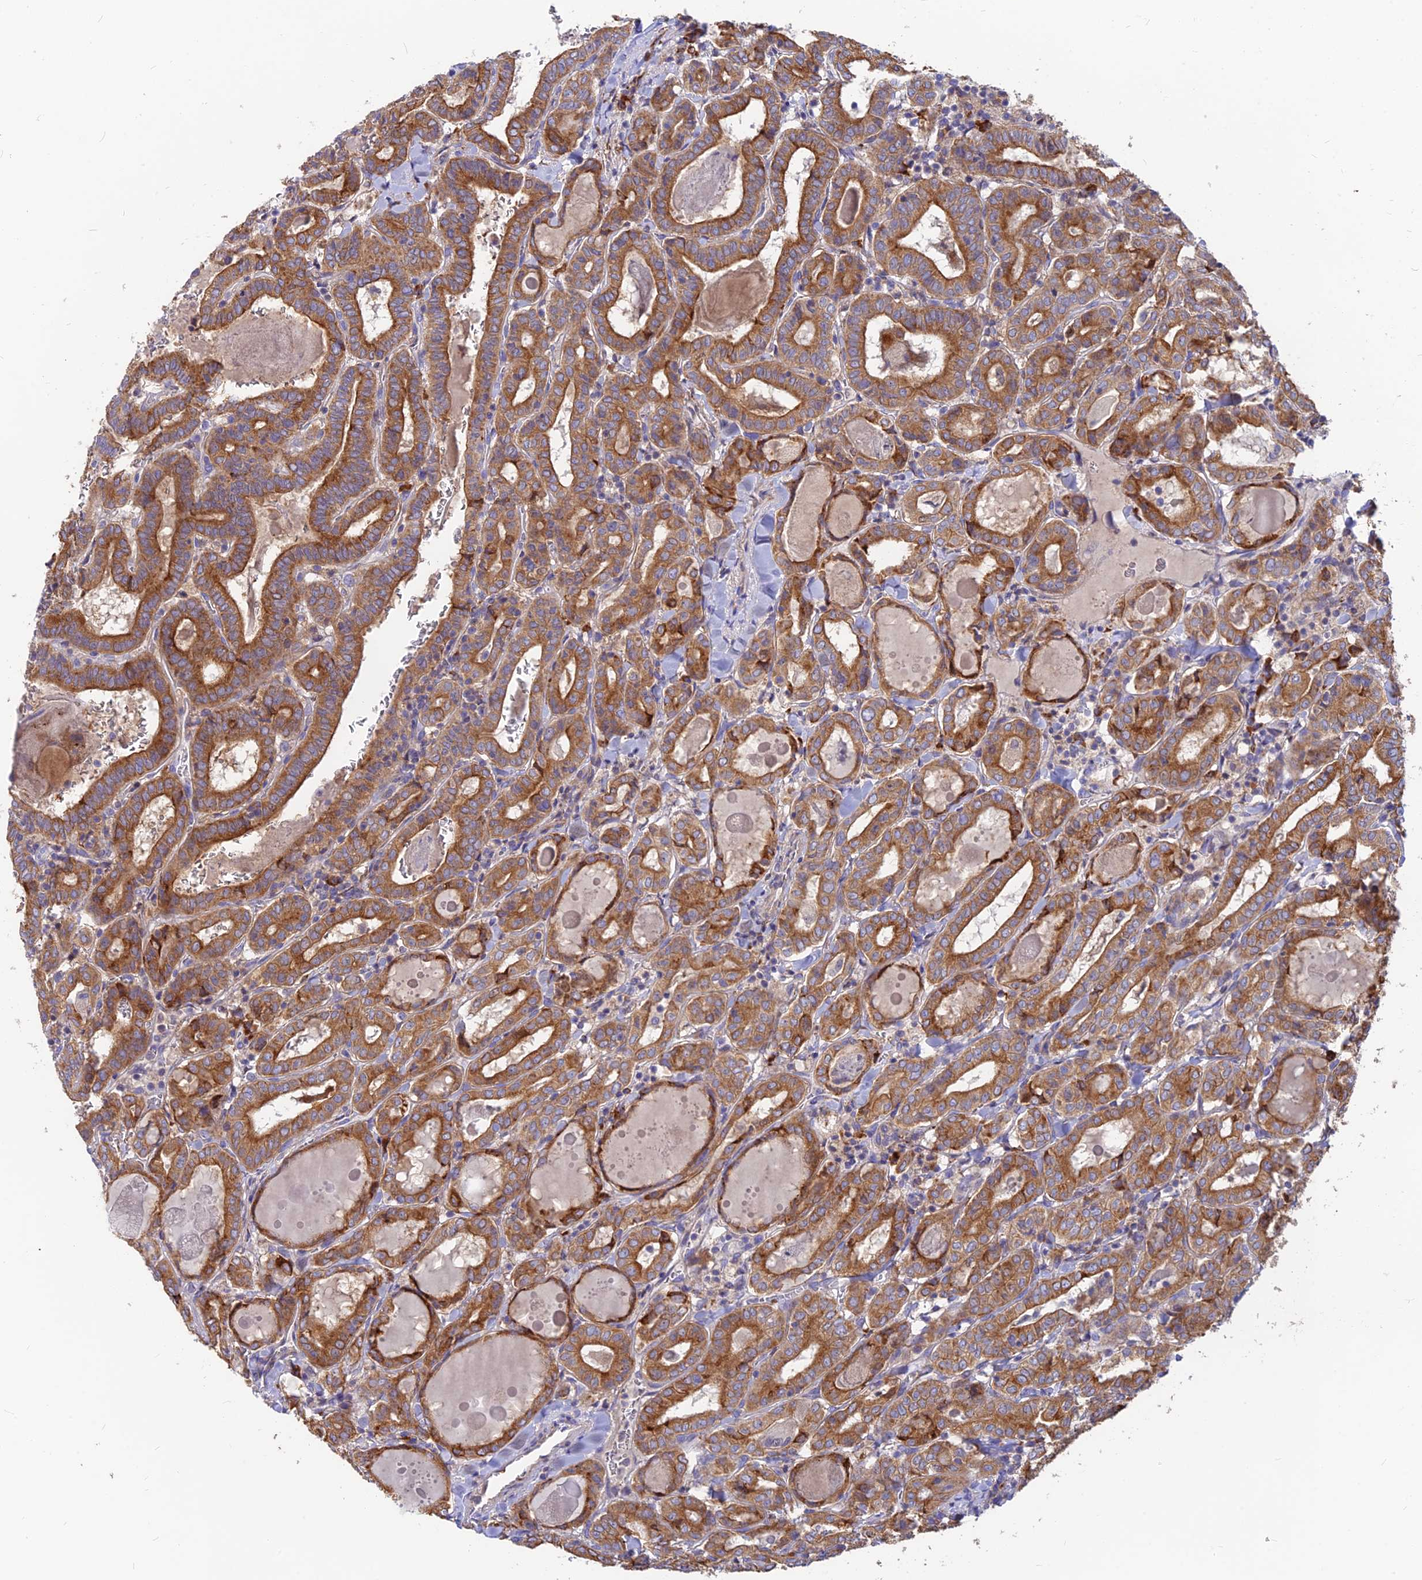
{"staining": {"intensity": "moderate", "quantity": ">75%", "location": "cytoplasmic/membranous"}, "tissue": "thyroid cancer", "cell_type": "Tumor cells", "image_type": "cancer", "snomed": [{"axis": "morphology", "description": "Papillary adenocarcinoma, NOS"}, {"axis": "topography", "description": "Thyroid gland"}], "caption": "A high-resolution photomicrograph shows immunohistochemistry (IHC) staining of thyroid papillary adenocarcinoma, which exhibits moderate cytoplasmic/membranous positivity in about >75% of tumor cells.", "gene": "DENND2D", "patient": {"sex": "female", "age": 72}}